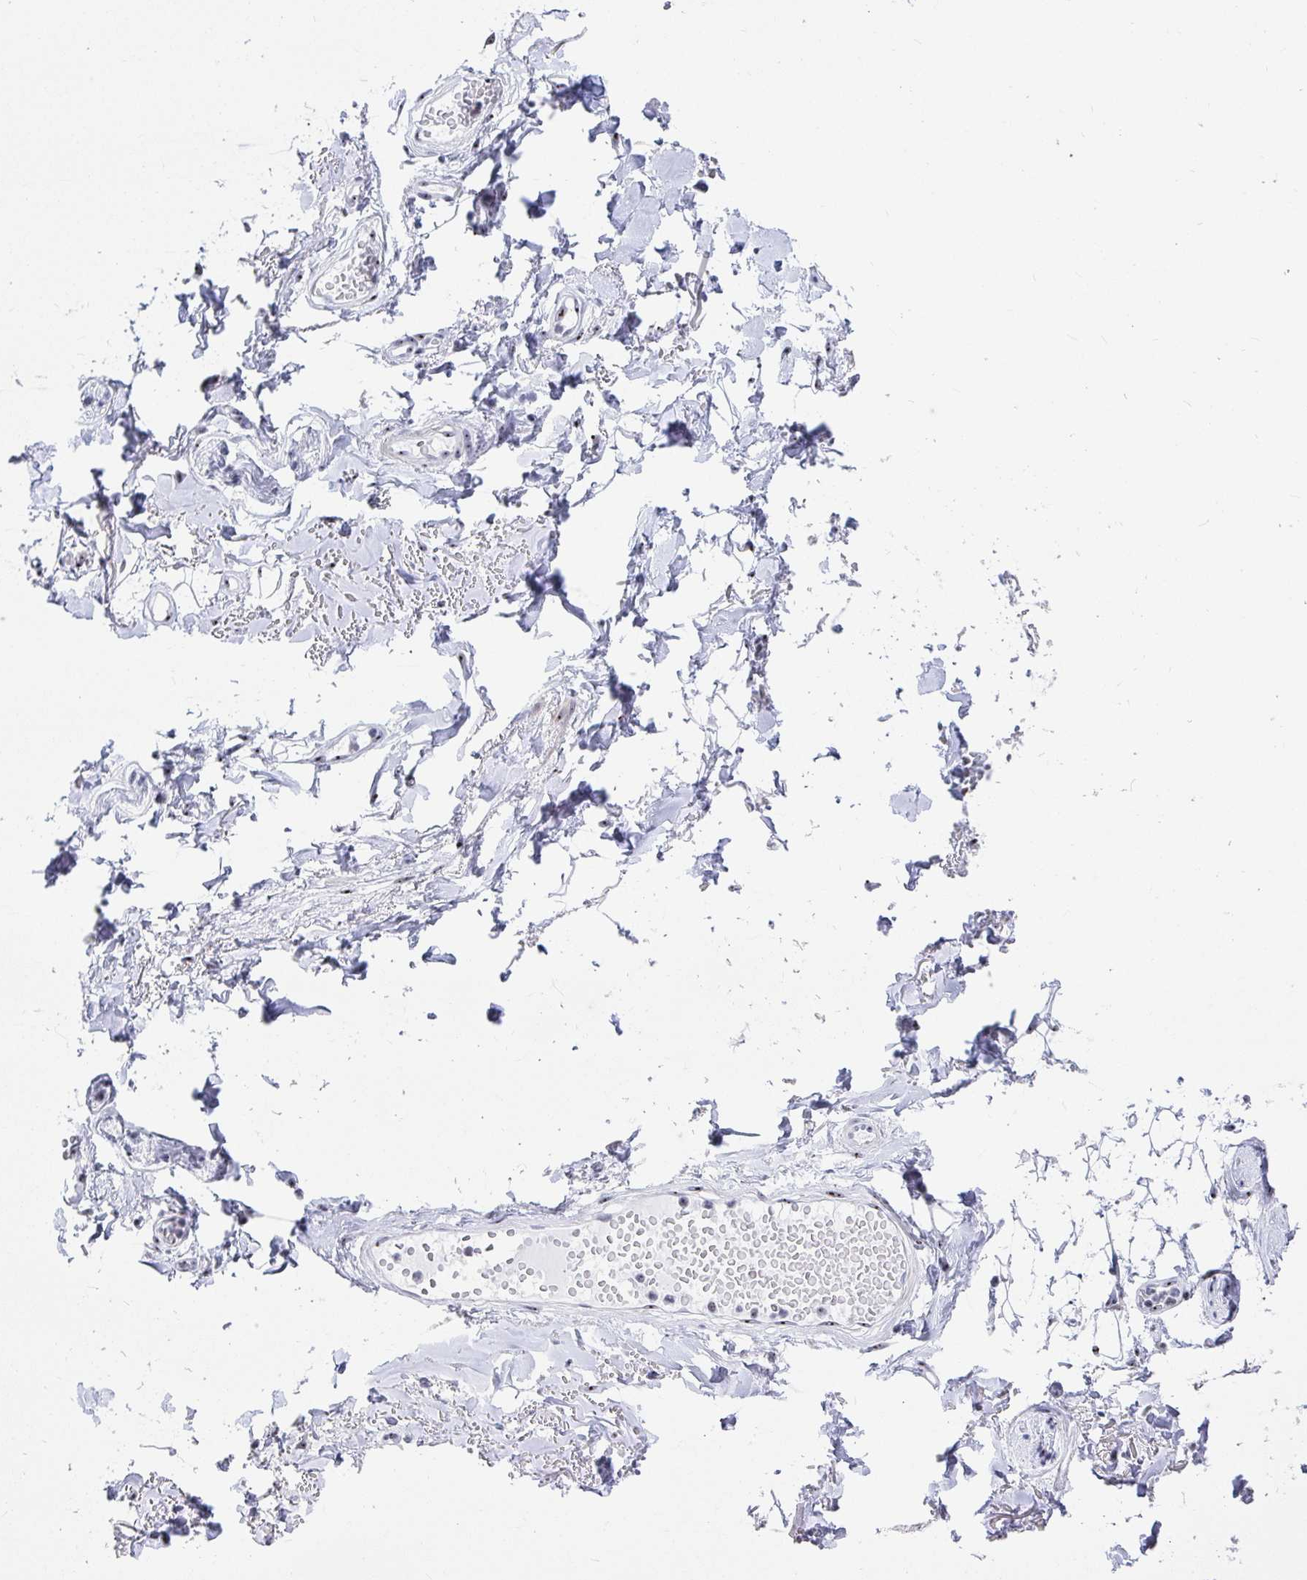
{"staining": {"intensity": "negative", "quantity": "none", "location": "none"}, "tissue": "adipose tissue", "cell_type": "Adipocytes", "image_type": "normal", "snomed": [{"axis": "morphology", "description": "Normal tissue, NOS"}, {"axis": "topography", "description": "Anal"}, {"axis": "topography", "description": "Peripheral nerve tissue"}], "caption": "DAB (3,3'-diaminobenzidine) immunohistochemical staining of unremarkable human adipose tissue exhibits no significant positivity in adipocytes.", "gene": "SIRT7", "patient": {"sex": "male", "age": 78}}